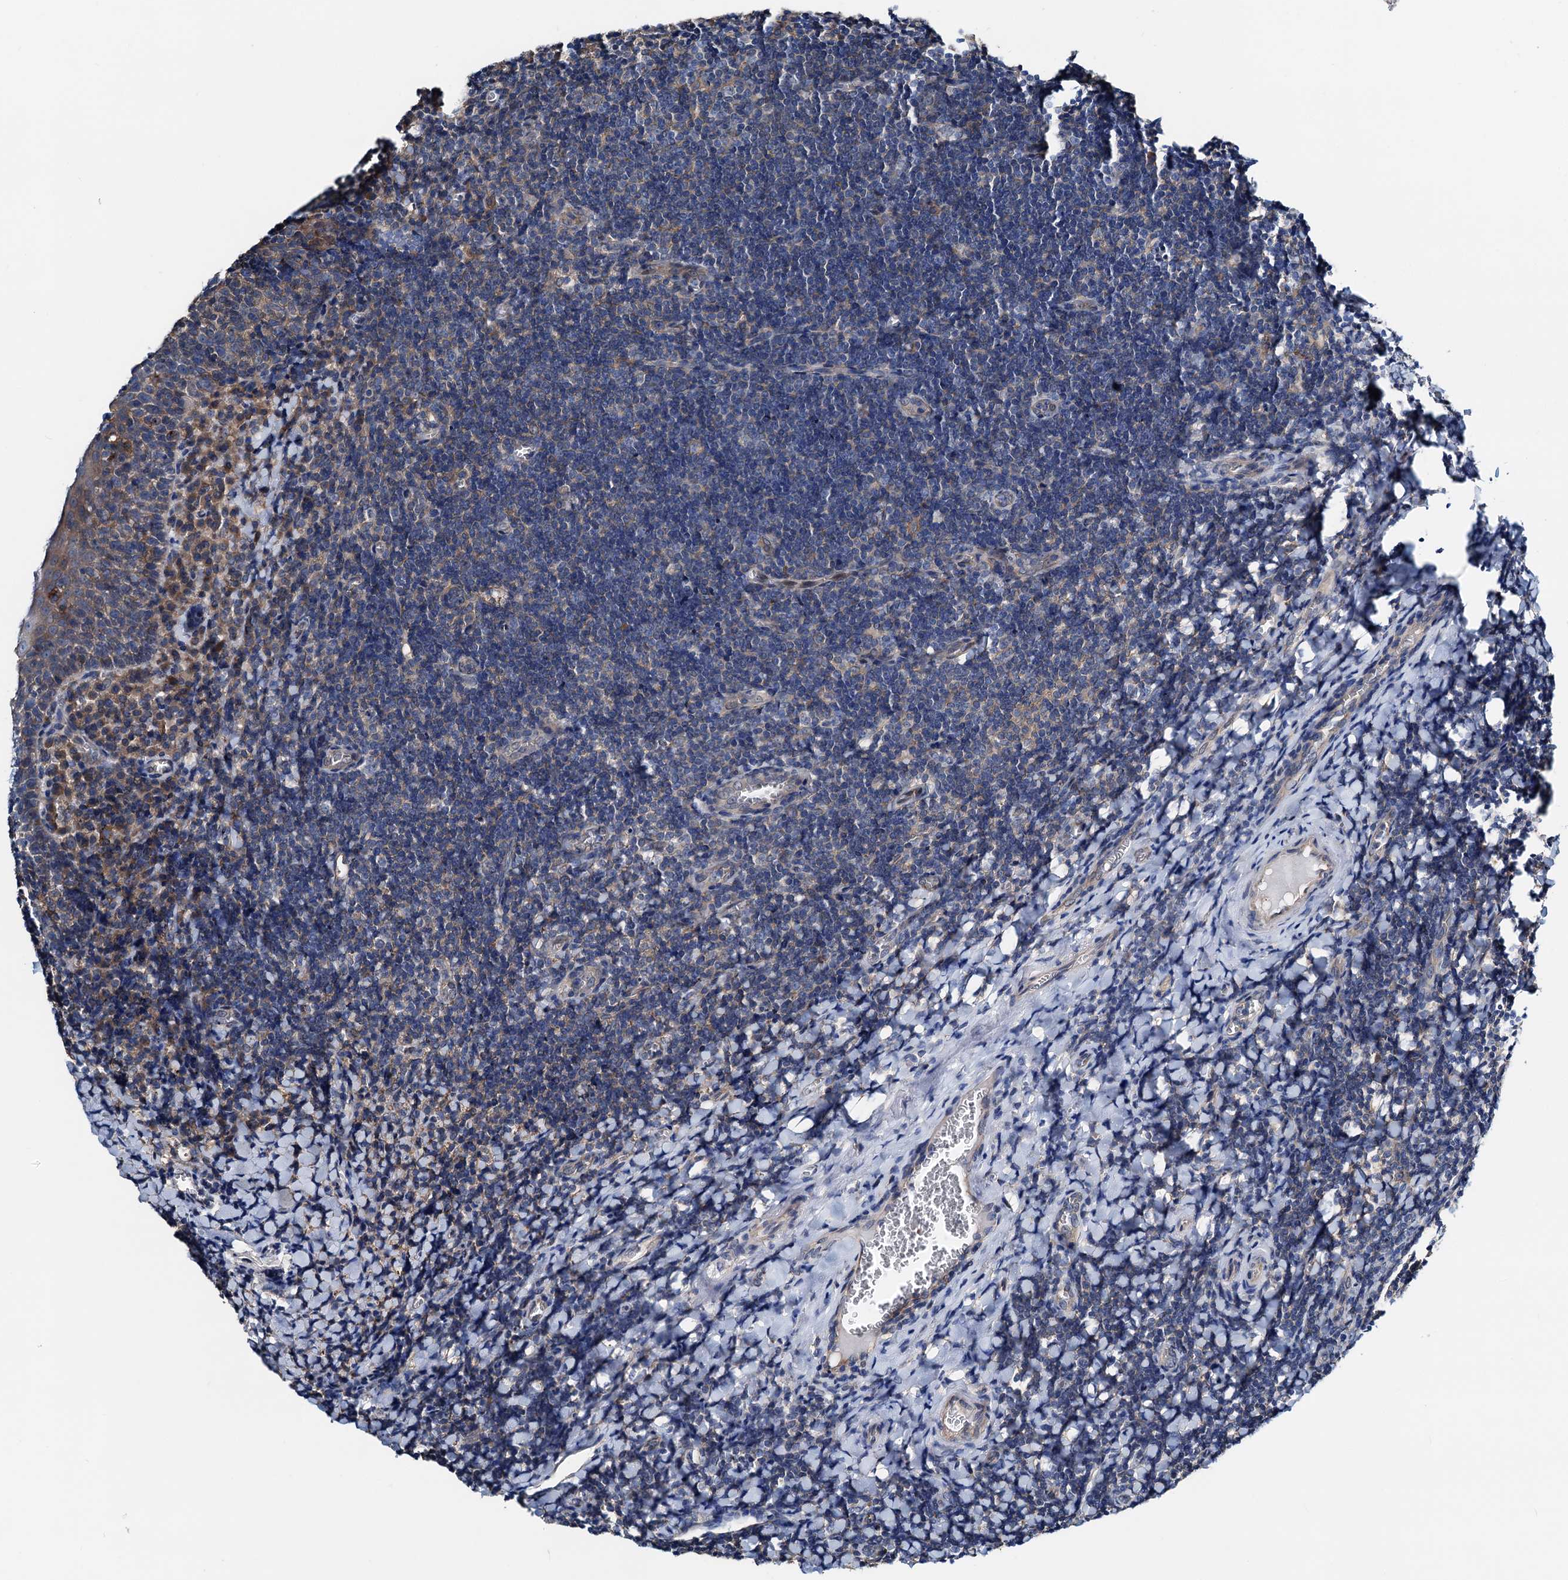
{"staining": {"intensity": "negative", "quantity": "none", "location": "none"}, "tissue": "tonsil", "cell_type": "Germinal center cells", "image_type": "normal", "snomed": [{"axis": "morphology", "description": "Normal tissue, NOS"}, {"axis": "topography", "description": "Tonsil"}], "caption": "This is a histopathology image of immunohistochemistry (IHC) staining of benign tonsil, which shows no staining in germinal center cells. (DAB immunohistochemistry (IHC) with hematoxylin counter stain).", "gene": "GCOM1", "patient": {"sex": "male", "age": 27}}